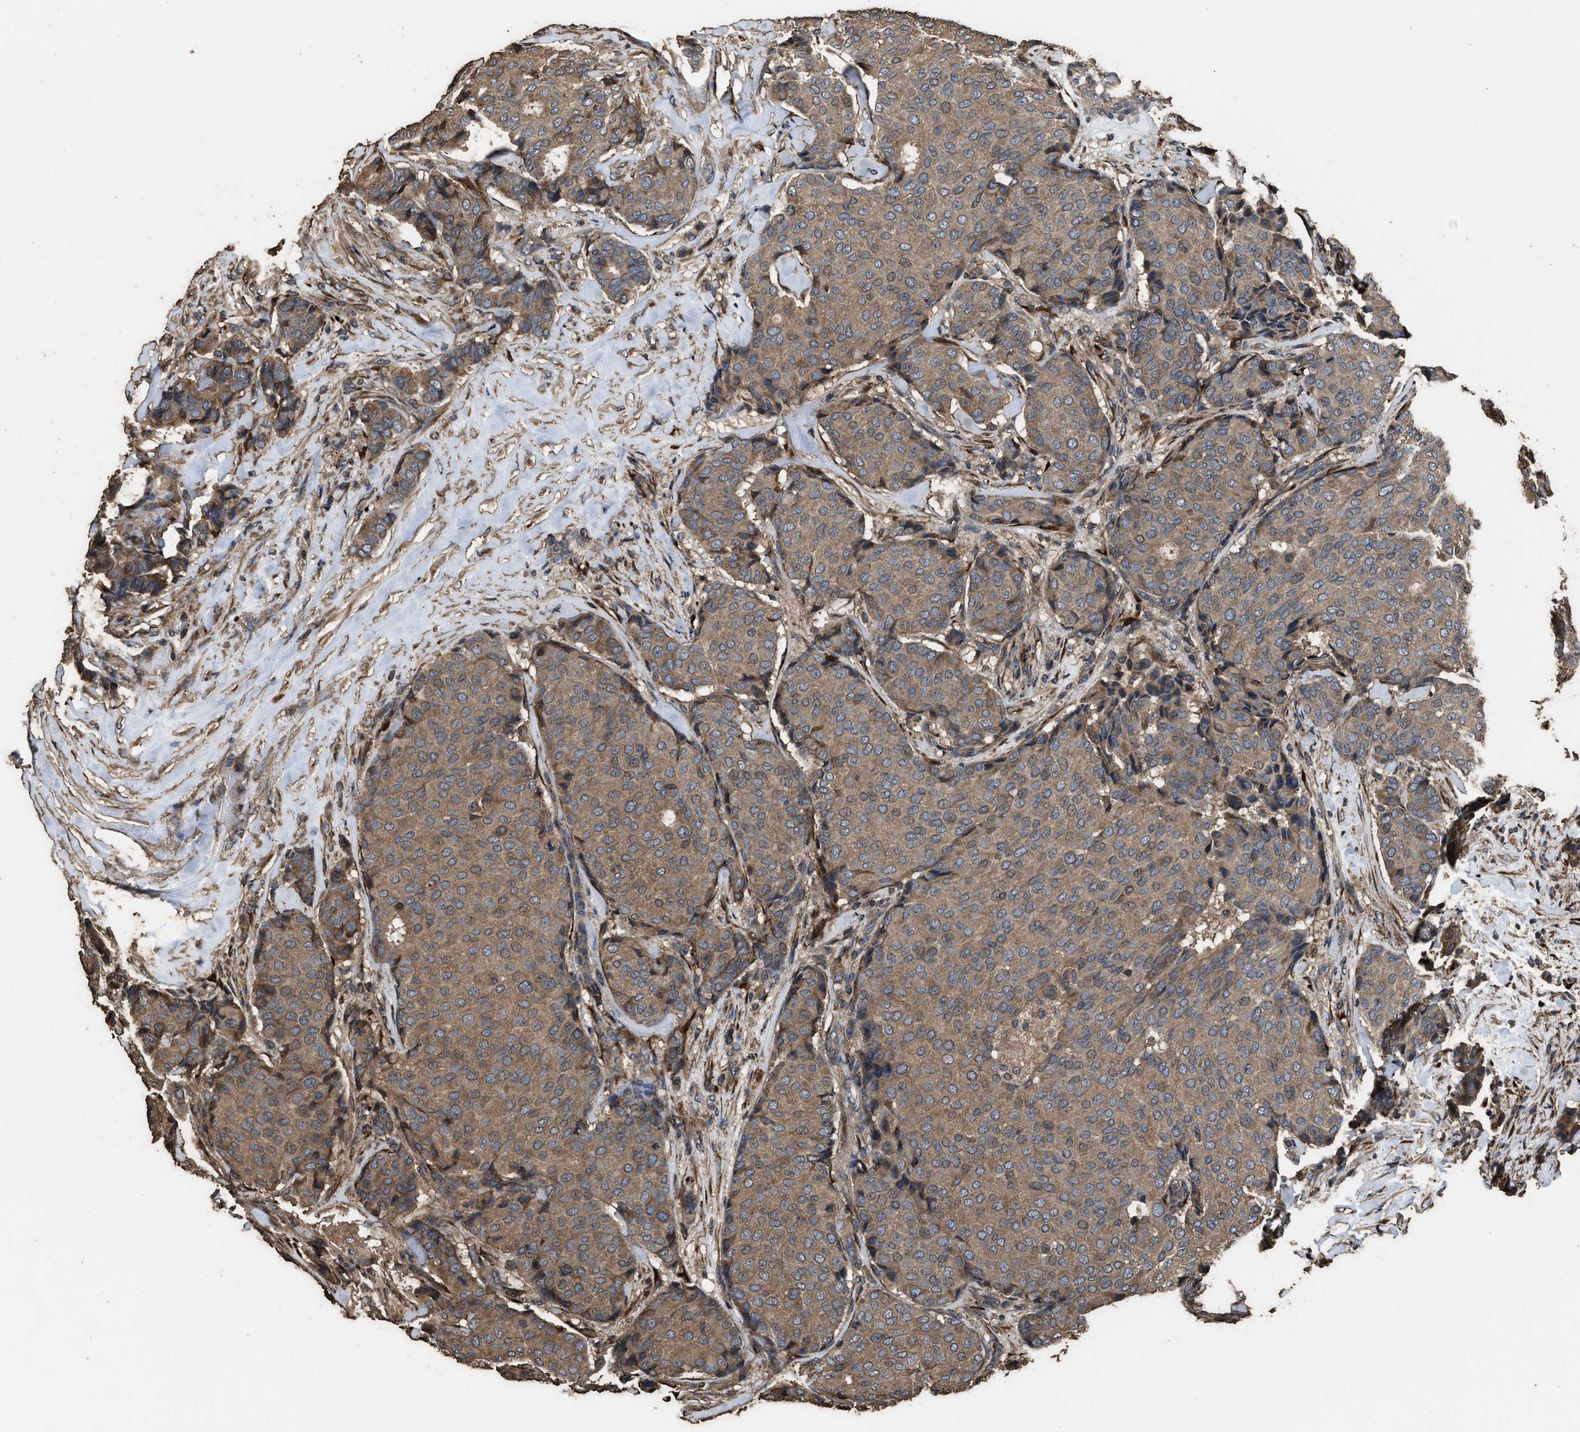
{"staining": {"intensity": "moderate", "quantity": ">75%", "location": "cytoplasmic/membranous"}, "tissue": "breast cancer", "cell_type": "Tumor cells", "image_type": "cancer", "snomed": [{"axis": "morphology", "description": "Duct carcinoma"}, {"axis": "topography", "description": "Breast"}], "caption": "High-magnification brightfield microscopy of breast cancer stained with DAB (brown) and counterstained with hematoxylin (blue). tumor cells exhibit moderate cytoplasmic/membranous positivity is appreciated in about>75% of cells. The staining is performed using DAB brown chromogen to label protein expression. The nuclei are counter-stained blue using hematoxylin.", "gene": "ZMYND19", "patient": {"sex": "female", "age": 75}}